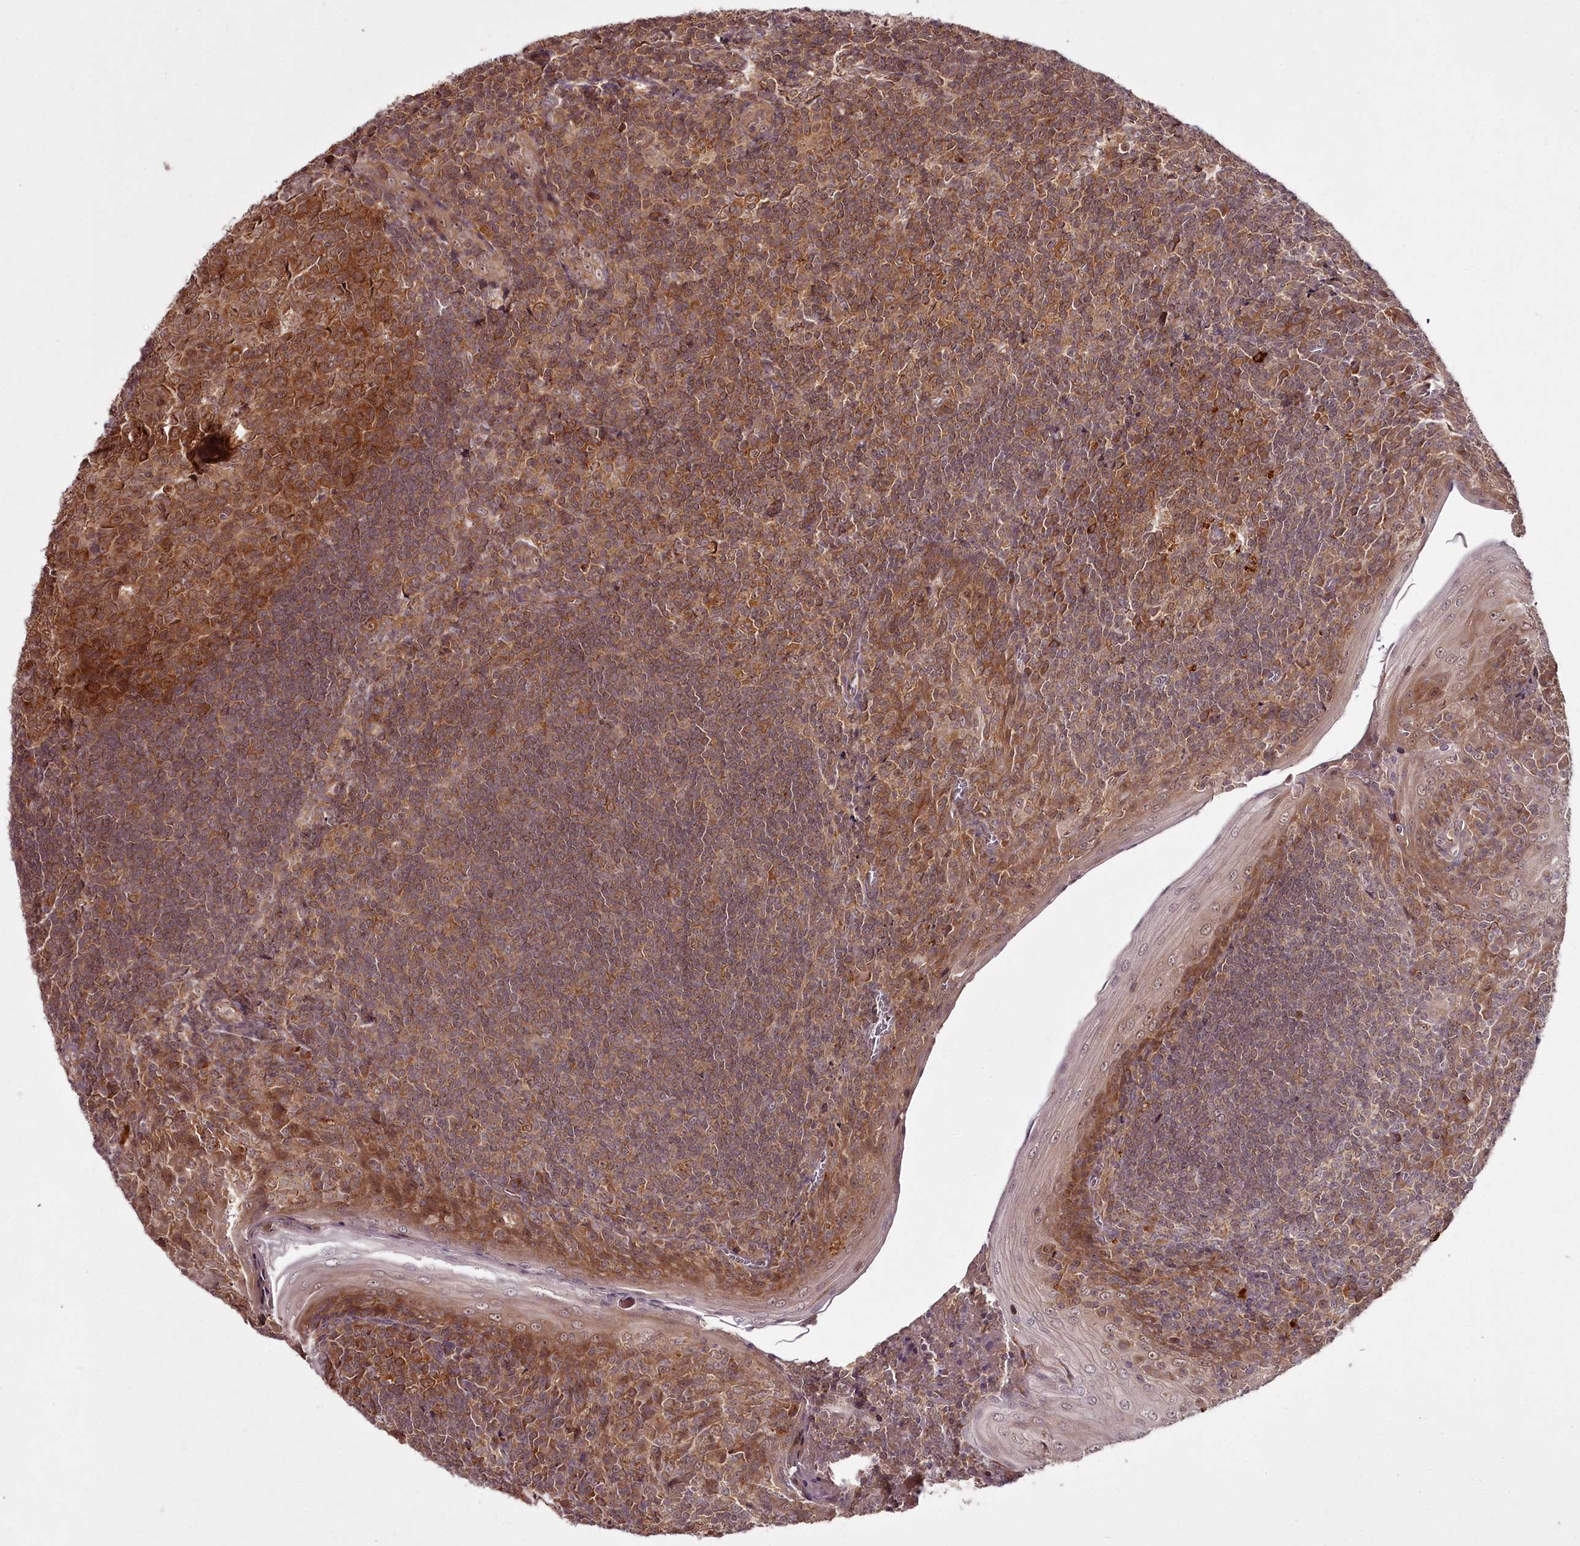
{"staining": {"intensity": "moderate", "quantity": ">75%", "location": "cytoplasmic/membranous"}, "tissue": "tonsil", "cell_type": "Germinal center cells", "image_type": "normal", "snomed": [{"axis": "morphology", "description": "Normal tissue, NOS"}, {"axis": "topography", "description": "Tonsil"}], "caption": "Protein staining of benign tonsil shows moderate cytoplasmic/membranous expression in about >75% of germinal center cells.", "gene": "PCBP2", "patient": {"sex": "male", "age": 27}}